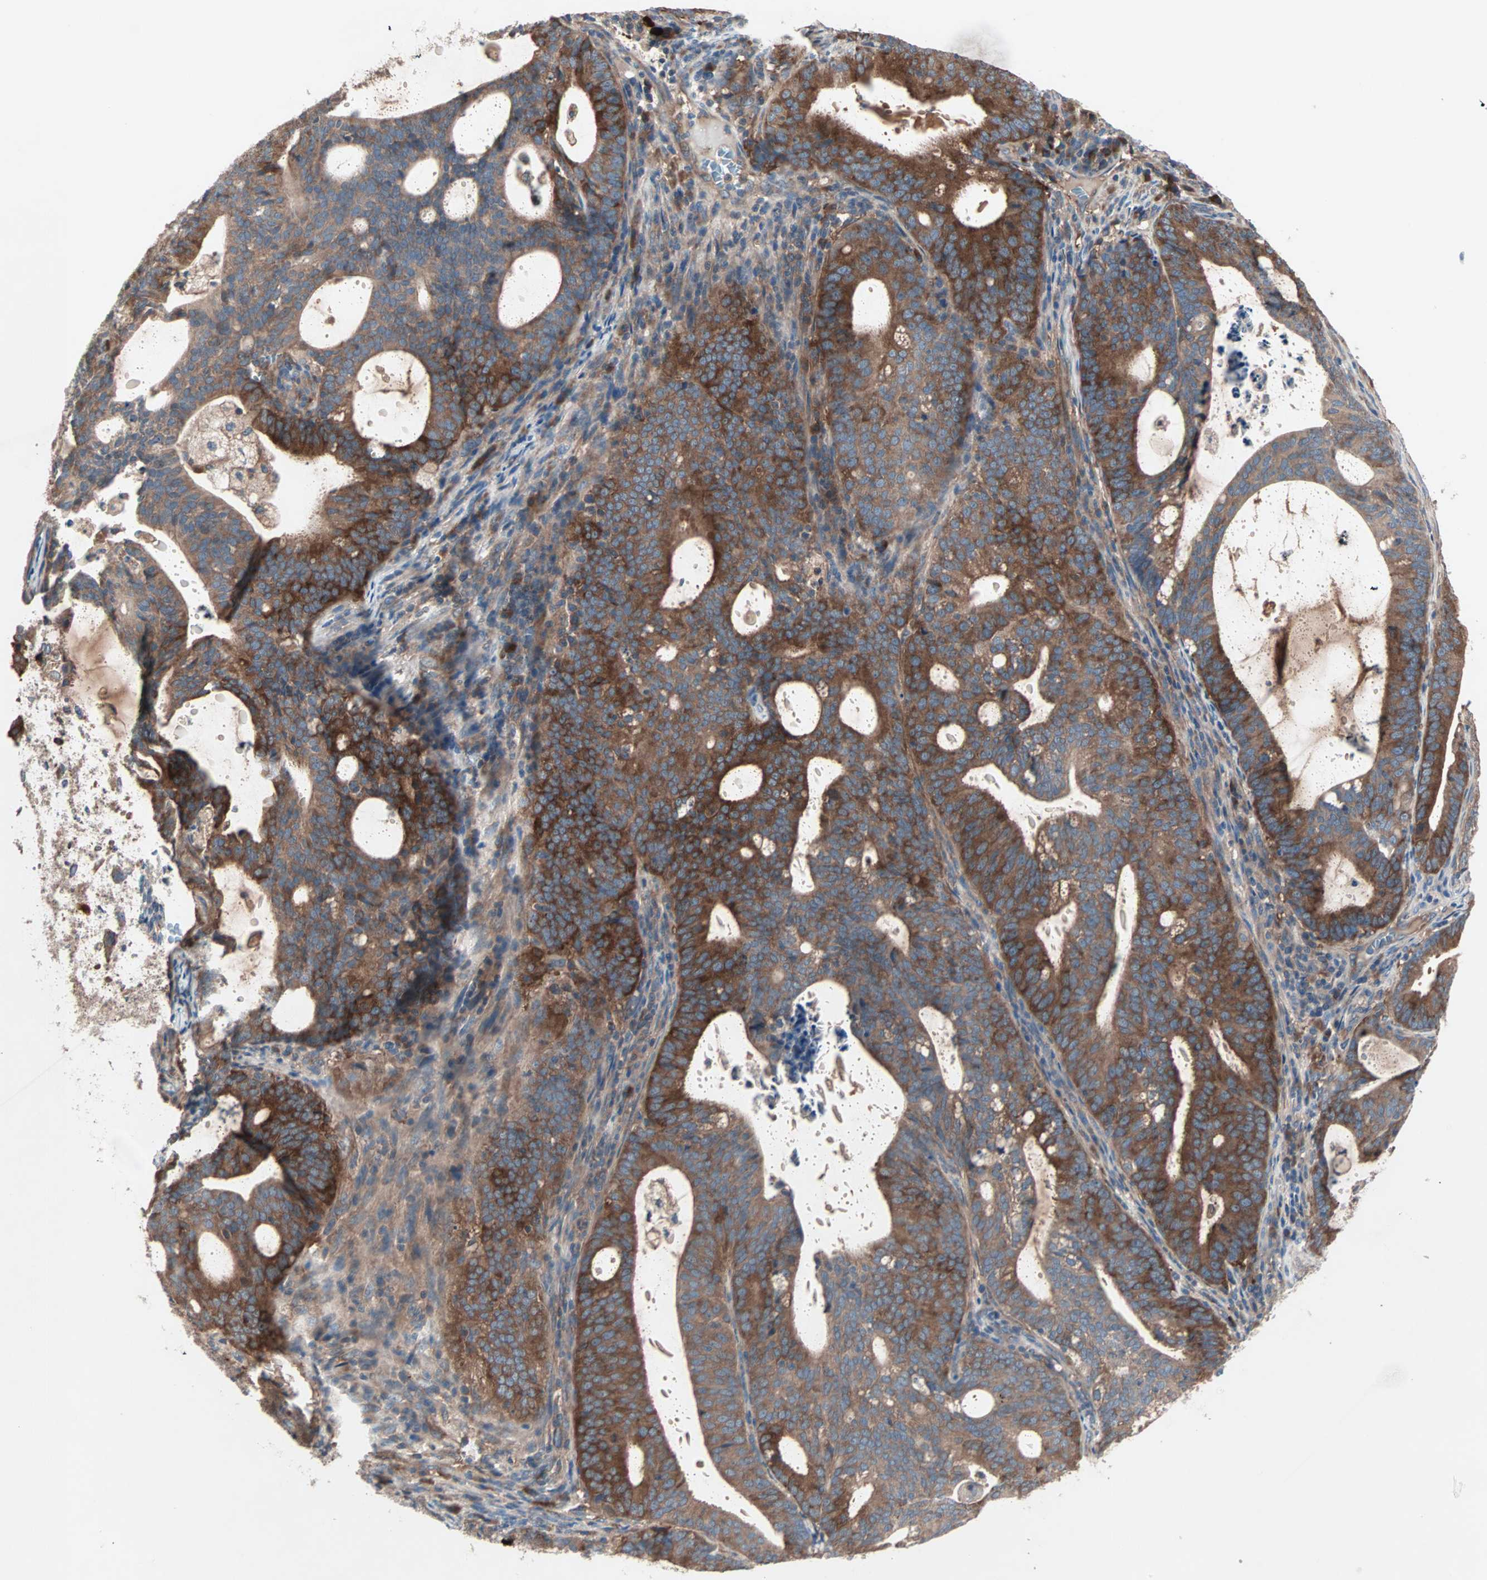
{"staining": {"intensity": "strong", "quantity": ">75%", "location": "cytoplasmic/membranous"}, "tissue": "endometrial cancer", "cell_type": "Tumor cells", "image_type": "cancer", "snomed": [{"axis": "morphology", "description": "Adenocarcinoma, NOS"}, {"axis": "topography", "description": "Uterus"}], "caption": "Immunohistochemistry (IHC) of human endometrial adenocarcinoma shows high levels of strong cytoplasmic/membranous positivity in about >75% of tumor cells.", "gene": "CAD", "patient": {"sex": "female", "age": 83}}